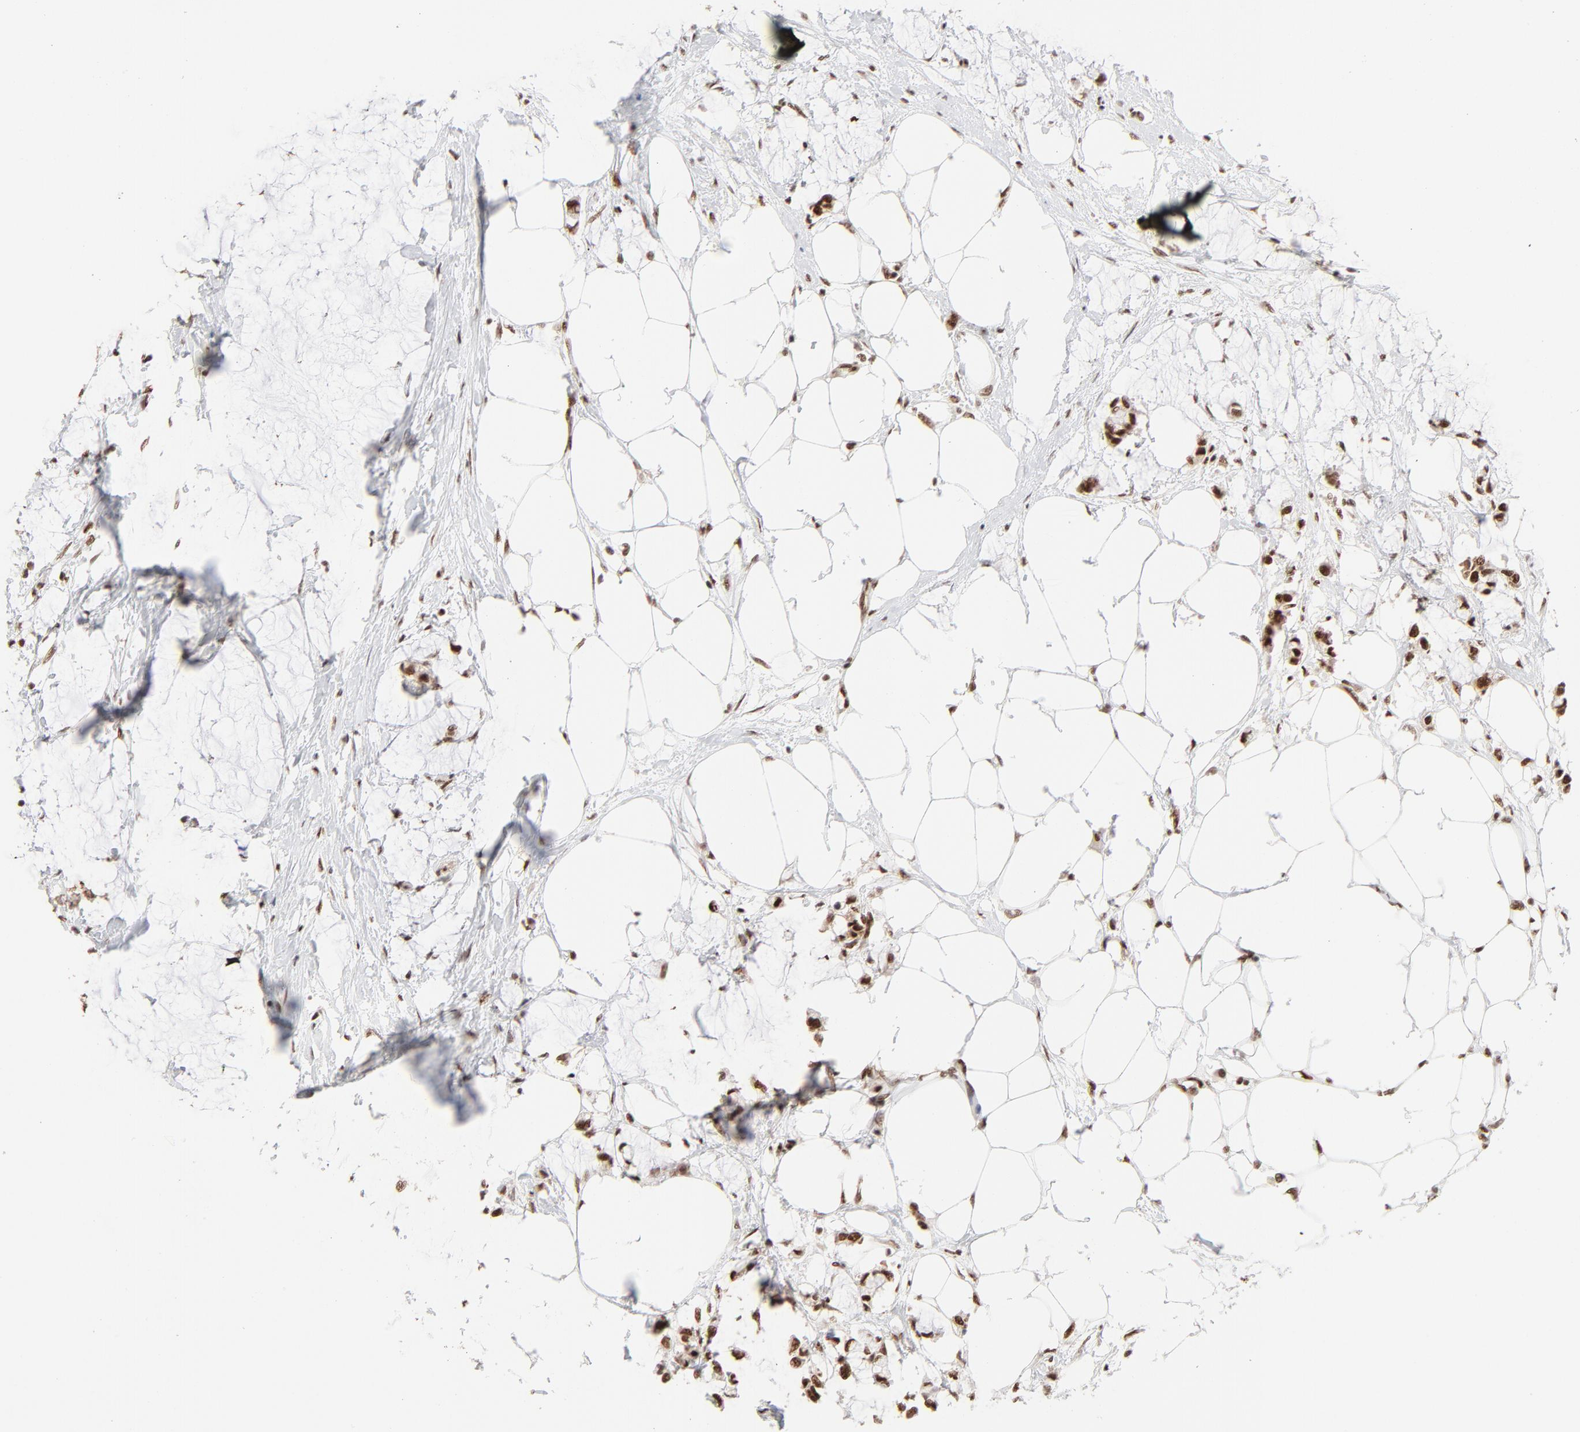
{"staining": {"intensity": "strong", "quantity": ">75%", "location": "nuclear"}, "tissue": "colorectal cancer", "cell_type": "Tumor cells", "image_type": "cancer", "snomed": [{"axis": "morphology", "description": "Normal tissue, NOS"}, {"axis": "morphology", "description": "Adenocarcinoma, NOS"}, {"axis": "topography", "description": "Colon"}, {"axis": "topography", "description": "Peripheral nerve tissue"}], "caption": "Protein expression analysis of human colorectal cancer reveals strong nuclear expression in about >75% of tumor cells. The protein of interest is shown in brown color, while the nuclei are stained blue.", "gene": "TARDBP", "patient": {"sex": "male", "age": 14}}